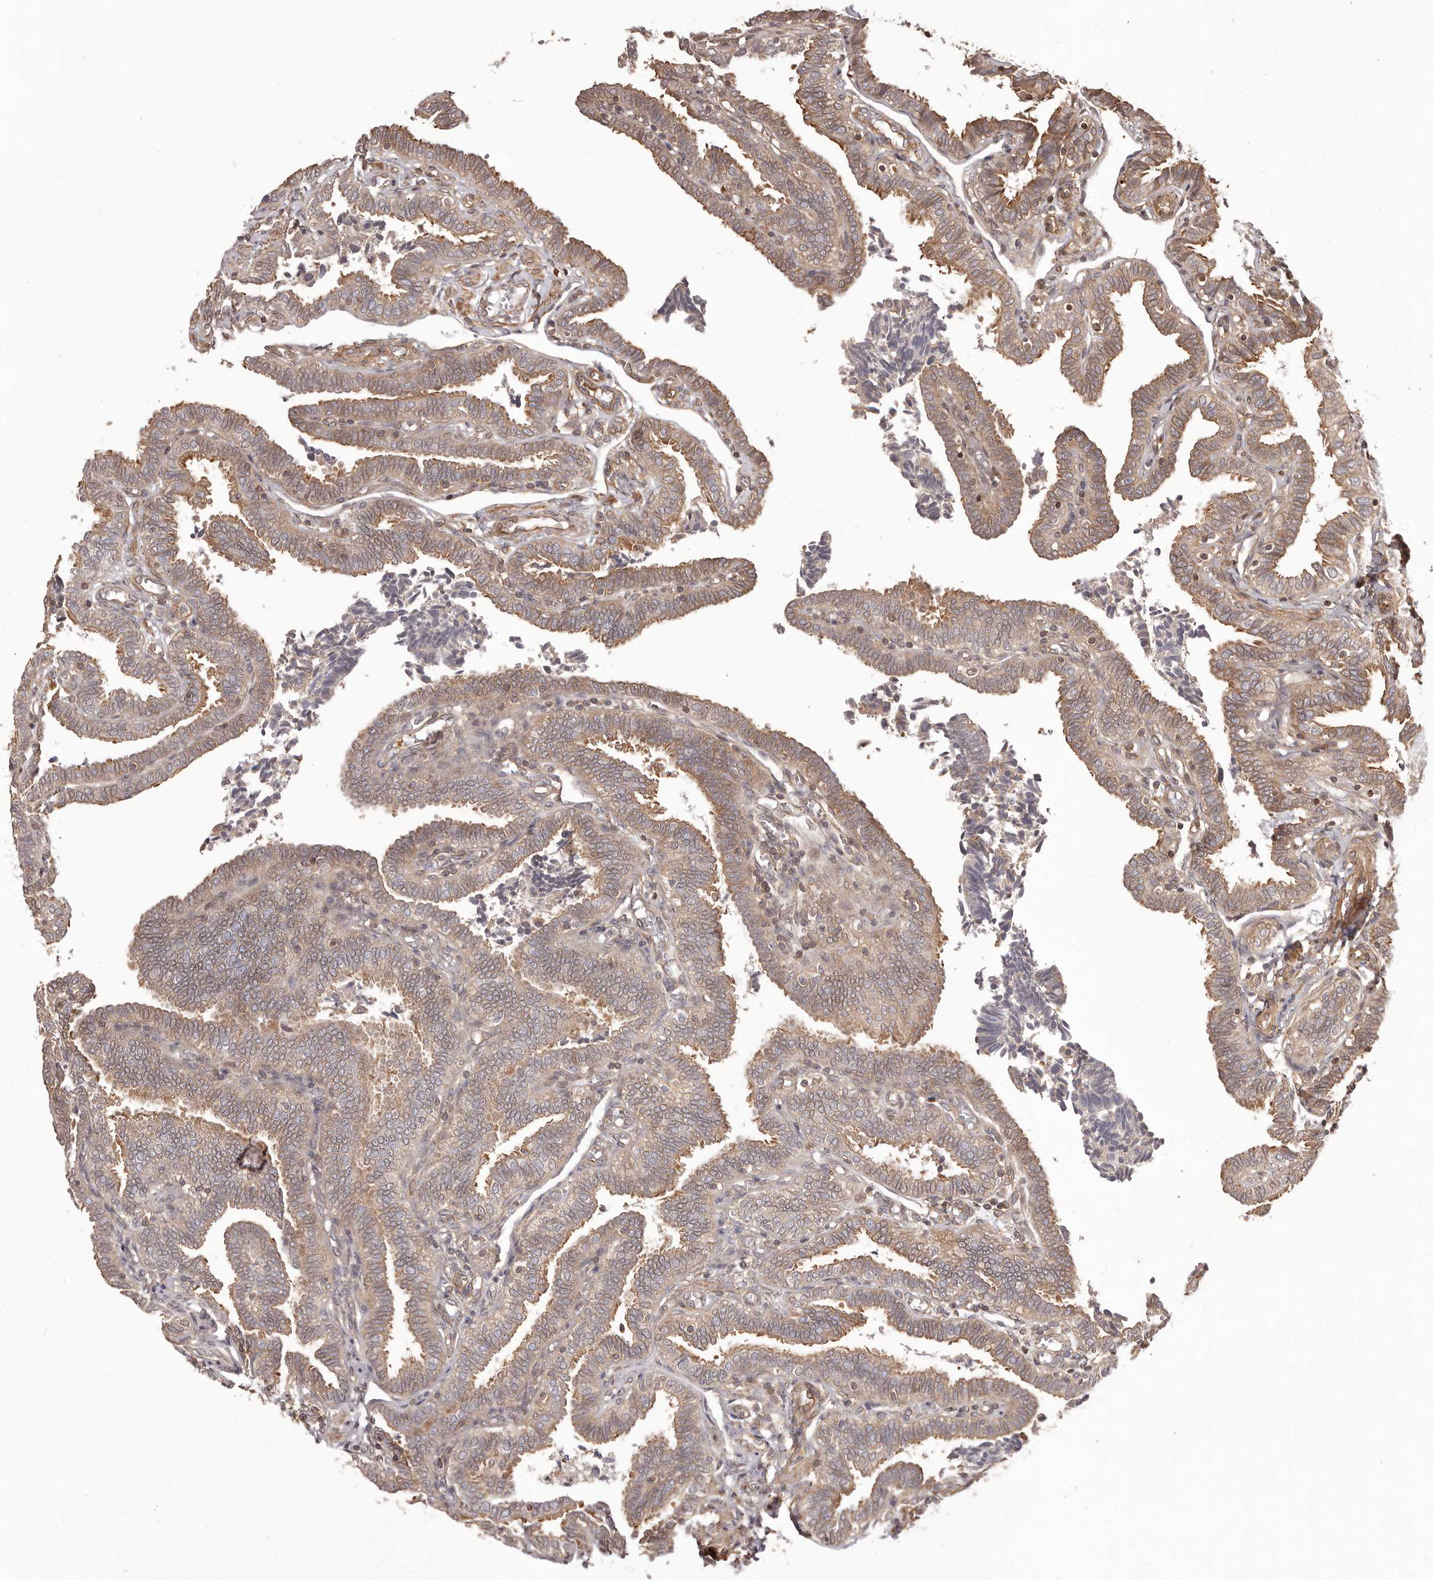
{"staining": {"intensity": "moderate", "quantity": ">75%", "location": "cytoplasmic/membranous"}, "tissue": "fallopian tube", "cell_type": "Glandular cells", "image_type": "normal", "snomed": [{"axis": "morphology", "description": "Normal tissue, NOS"}, {"axis": "topography", "description": "Fallopian tube"}], "caption": "Immunohistochemistry (IHC) photomicrograph of normal human fallopian tube stained for a protein (brown), which shows medium levels of moderate cytoplasmic/membranous positivity in about >75% of glandular cells.", "gene": "NFKBIA", "patient": {"sex": "female", "age": 39}}